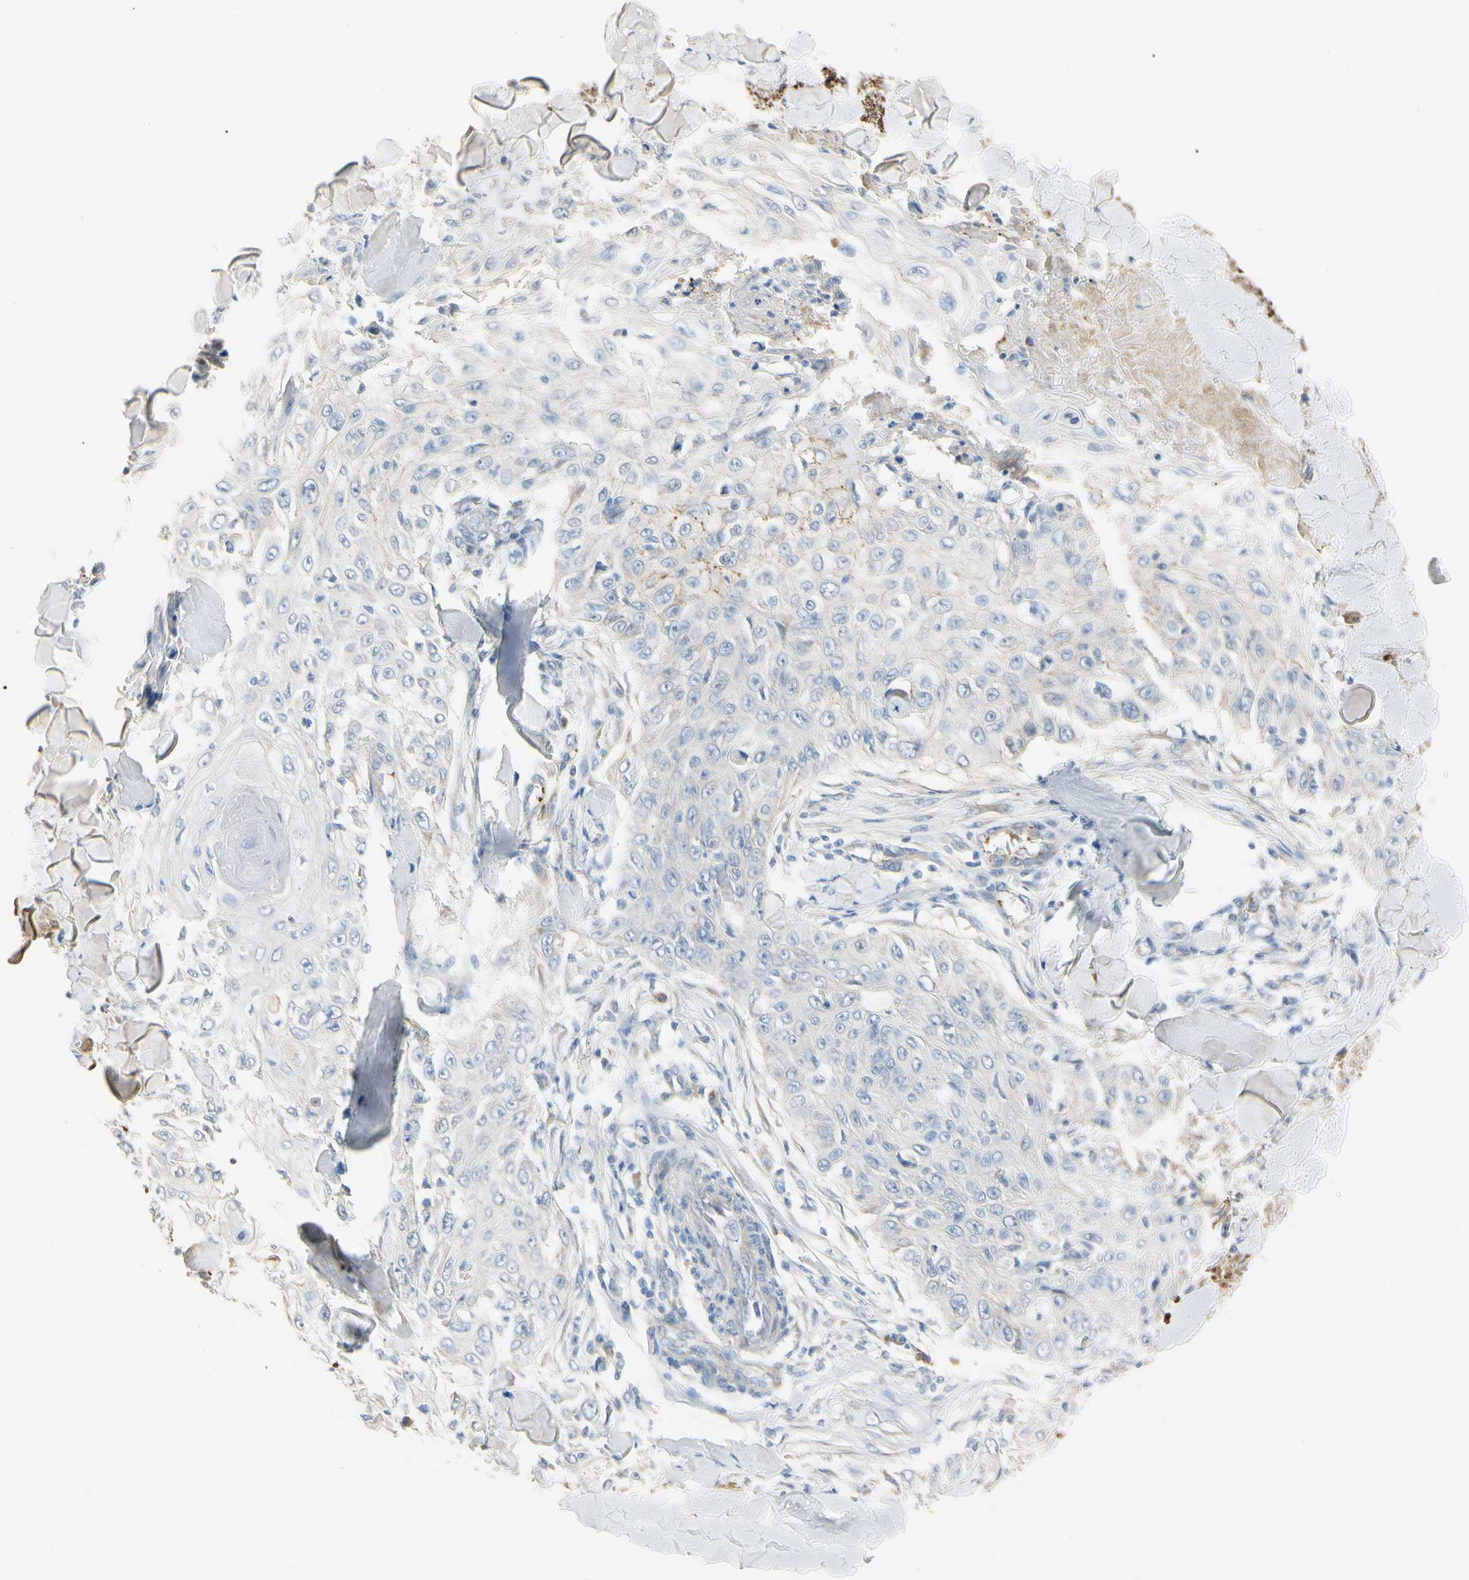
{"staining": {"intensity": "negative", "quantity": "none", "location": "none"}, "tissue": "skin cancer", "cell_type": "Tumor cells", "image_type": "cancer", "snomed": [{"axis": "morphology", "description": "Squamous cell carcinoma, NOS"}, {"axis": "topography", "description": "Skin"}], "caption": "DAB immunohistochemical staining of skin cancer (squamous cell carcinoma) shows no significant expression in tumor cells. (Stains: DAB immunohistochemistry (IHC) with hematoxylin counter stain, Microscopy: brightfield microscopy at high magnification).", "gene": "FGB", "patient": {"sex": "male", "age": 86}}